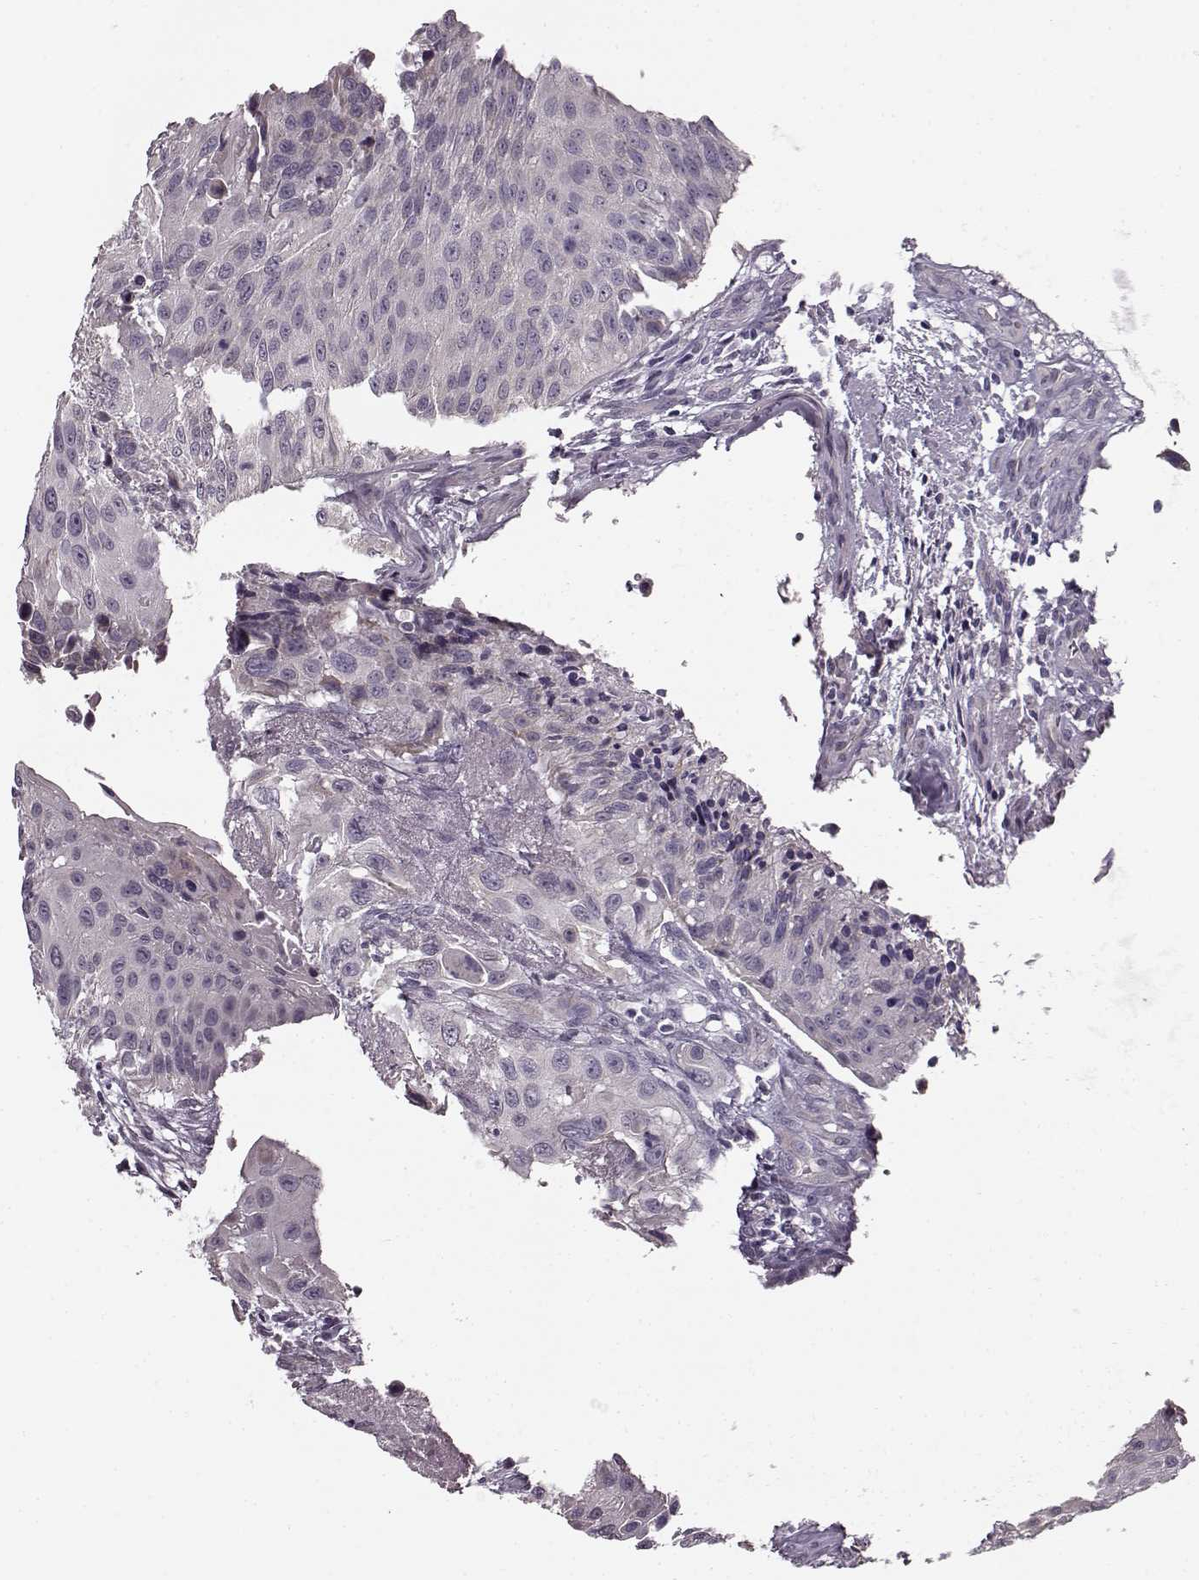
{"staining": {"intensity": "negative", "quantity": "none", "location": "none"}, "tissue": "urothelial cancer", "cell_type": "Tumor cells", "image_type": "cancer", "snomed": [{"axis": "morphology", "description": "Urothelial carcinoma, NOS"}, {"axis": "topography", "description": "Urinary bladder"}], "caption": "Tumor cells are negative for protein expression in human transitional cell carcinoma. (Stains: DAB IHC with hematoxylin counter stain, Microscopy: brightfield microscopy at high magnification).", "gene": "MAP6D1", "patient": {"sex": "male", "age": 55}}